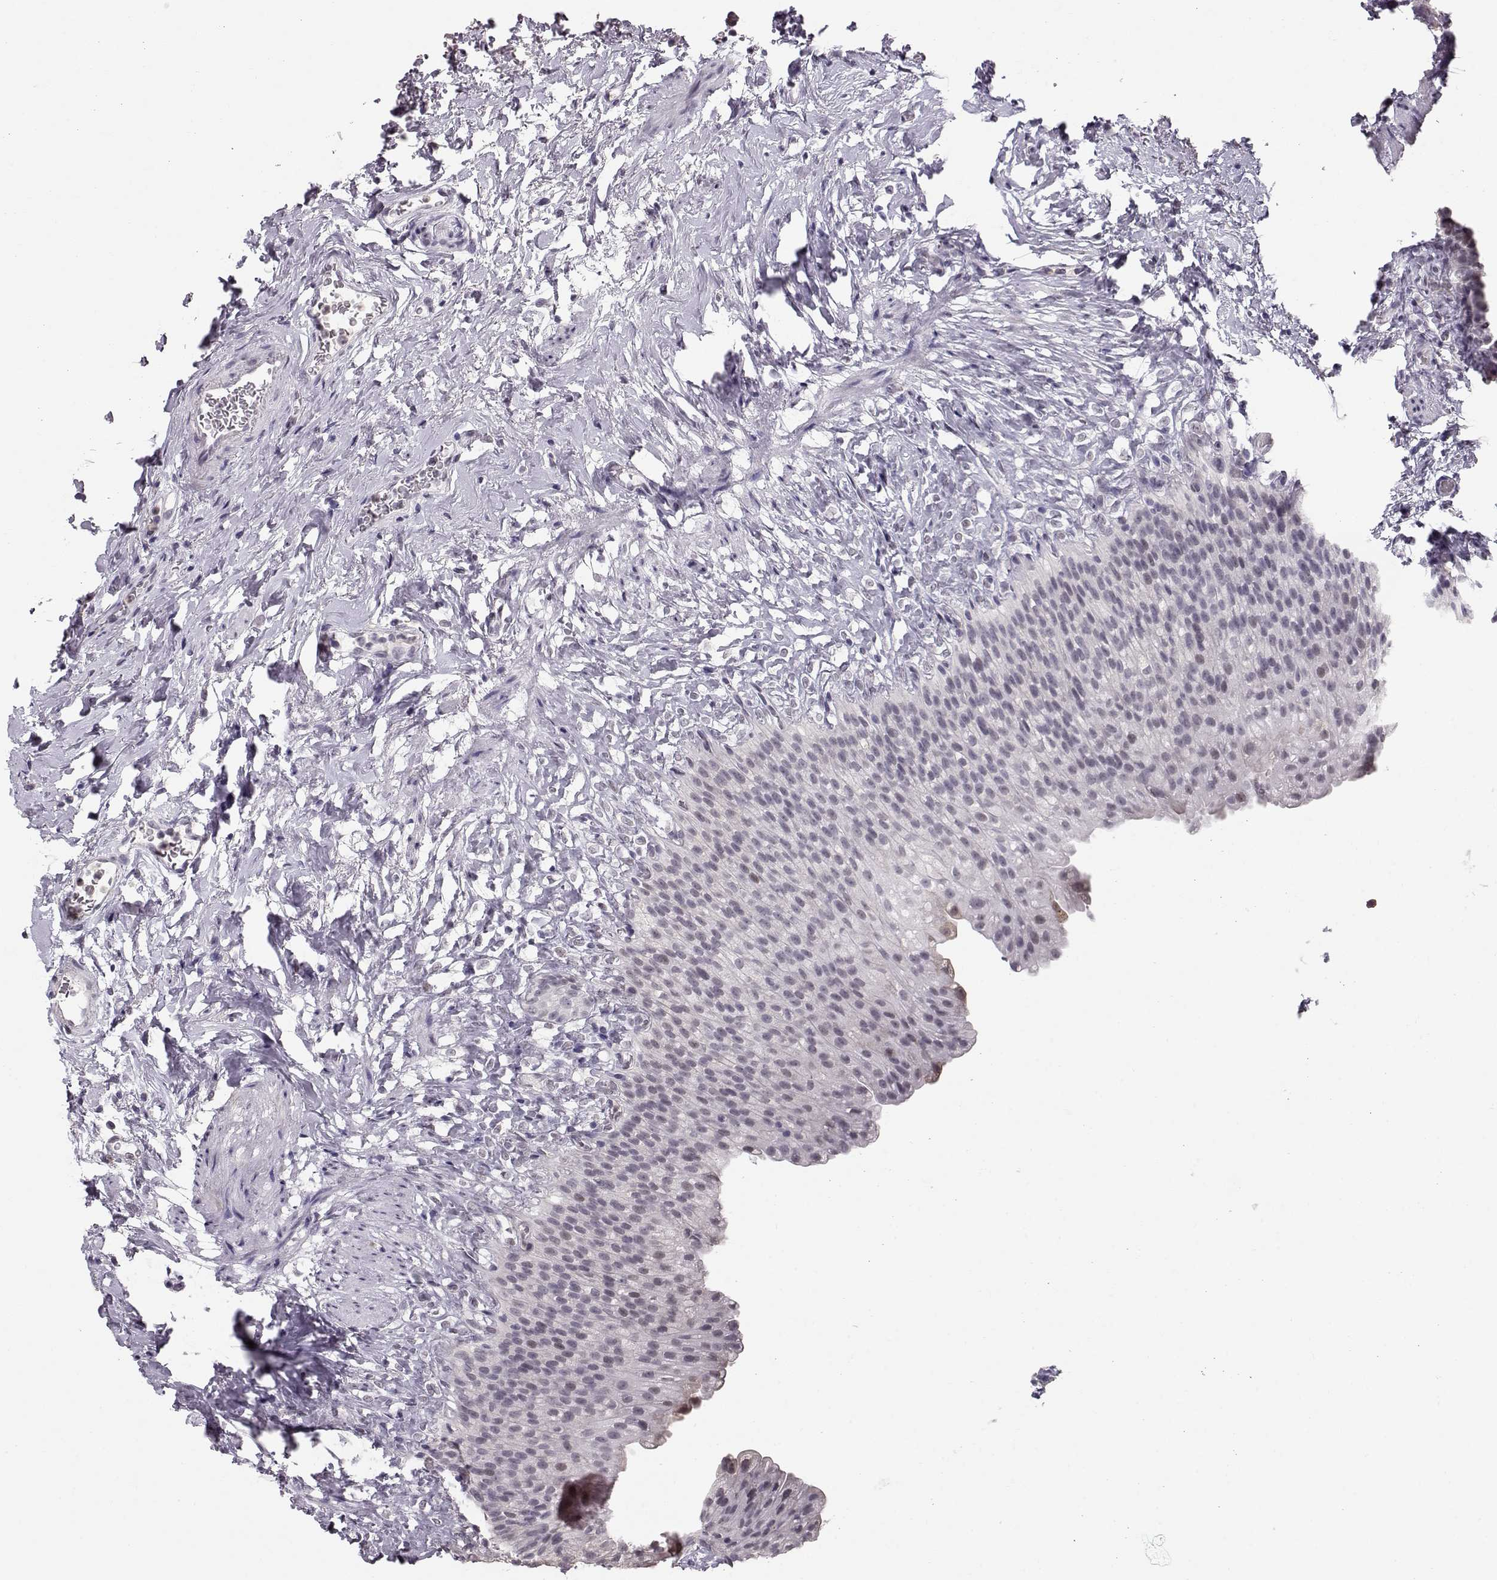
{"staining": {"intensity": "negative", "quantity": "none", "location": "none"}, "tissue": "urinary bladder", "cell_type": "Urothelial cells", "image_type": "normal", "snomed": [{"axis": "morphology", "description": "Normal tissue, NOS"}, {"axis": "topography", "description": "Urinary bladder"}], "caption": "The micrograph shows no significant expression in urothelial cells of urinary bladder. (Immunohistochemistry (ihc), brightfield microscopy, high magnification).", "gene": "POU1F1", "patient": {"sex": "male", "age": 76}}